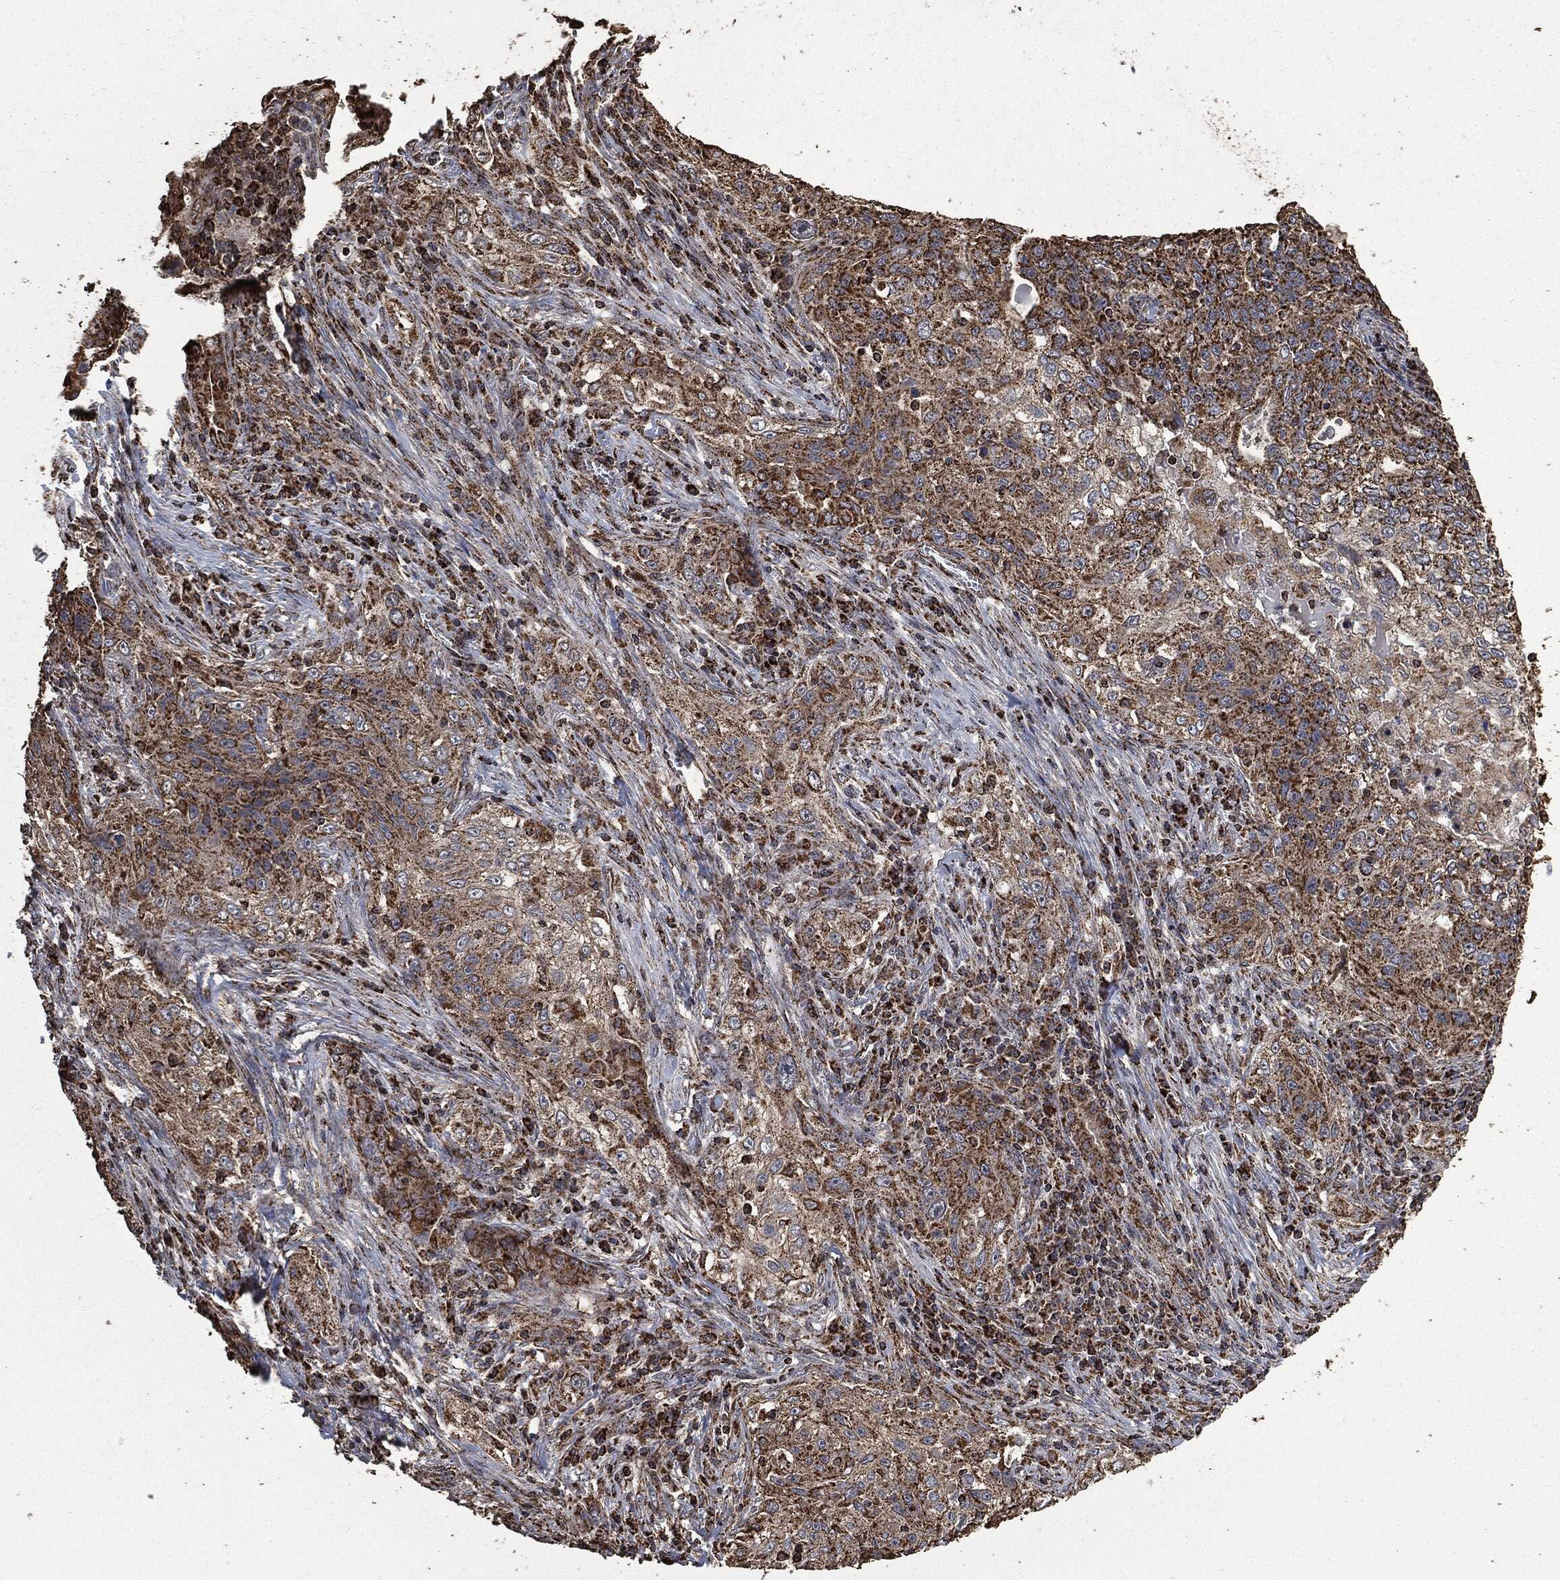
{"staining": {"intensity": "strong", "quantity": ">75%", "location": "cytoplasmic/membranous"}, "tissue": "lung cancer", "cell_type": "Tumor cells", "image_type": "cancer", "snomed": [{"axis": "morphology", "description": "Squamous cell carcinoma, NOS"}, {"axis": "topography", "description": "Lung"}], "caption": "DAB immunohistochemical staining of squamous cell carcinoma (lung) reveals strong cytoplasmic/membranous protein expression in about >75% of tumor cells.", "gene": "LIG3", "patient": {"sex": "female", "age": 69}}